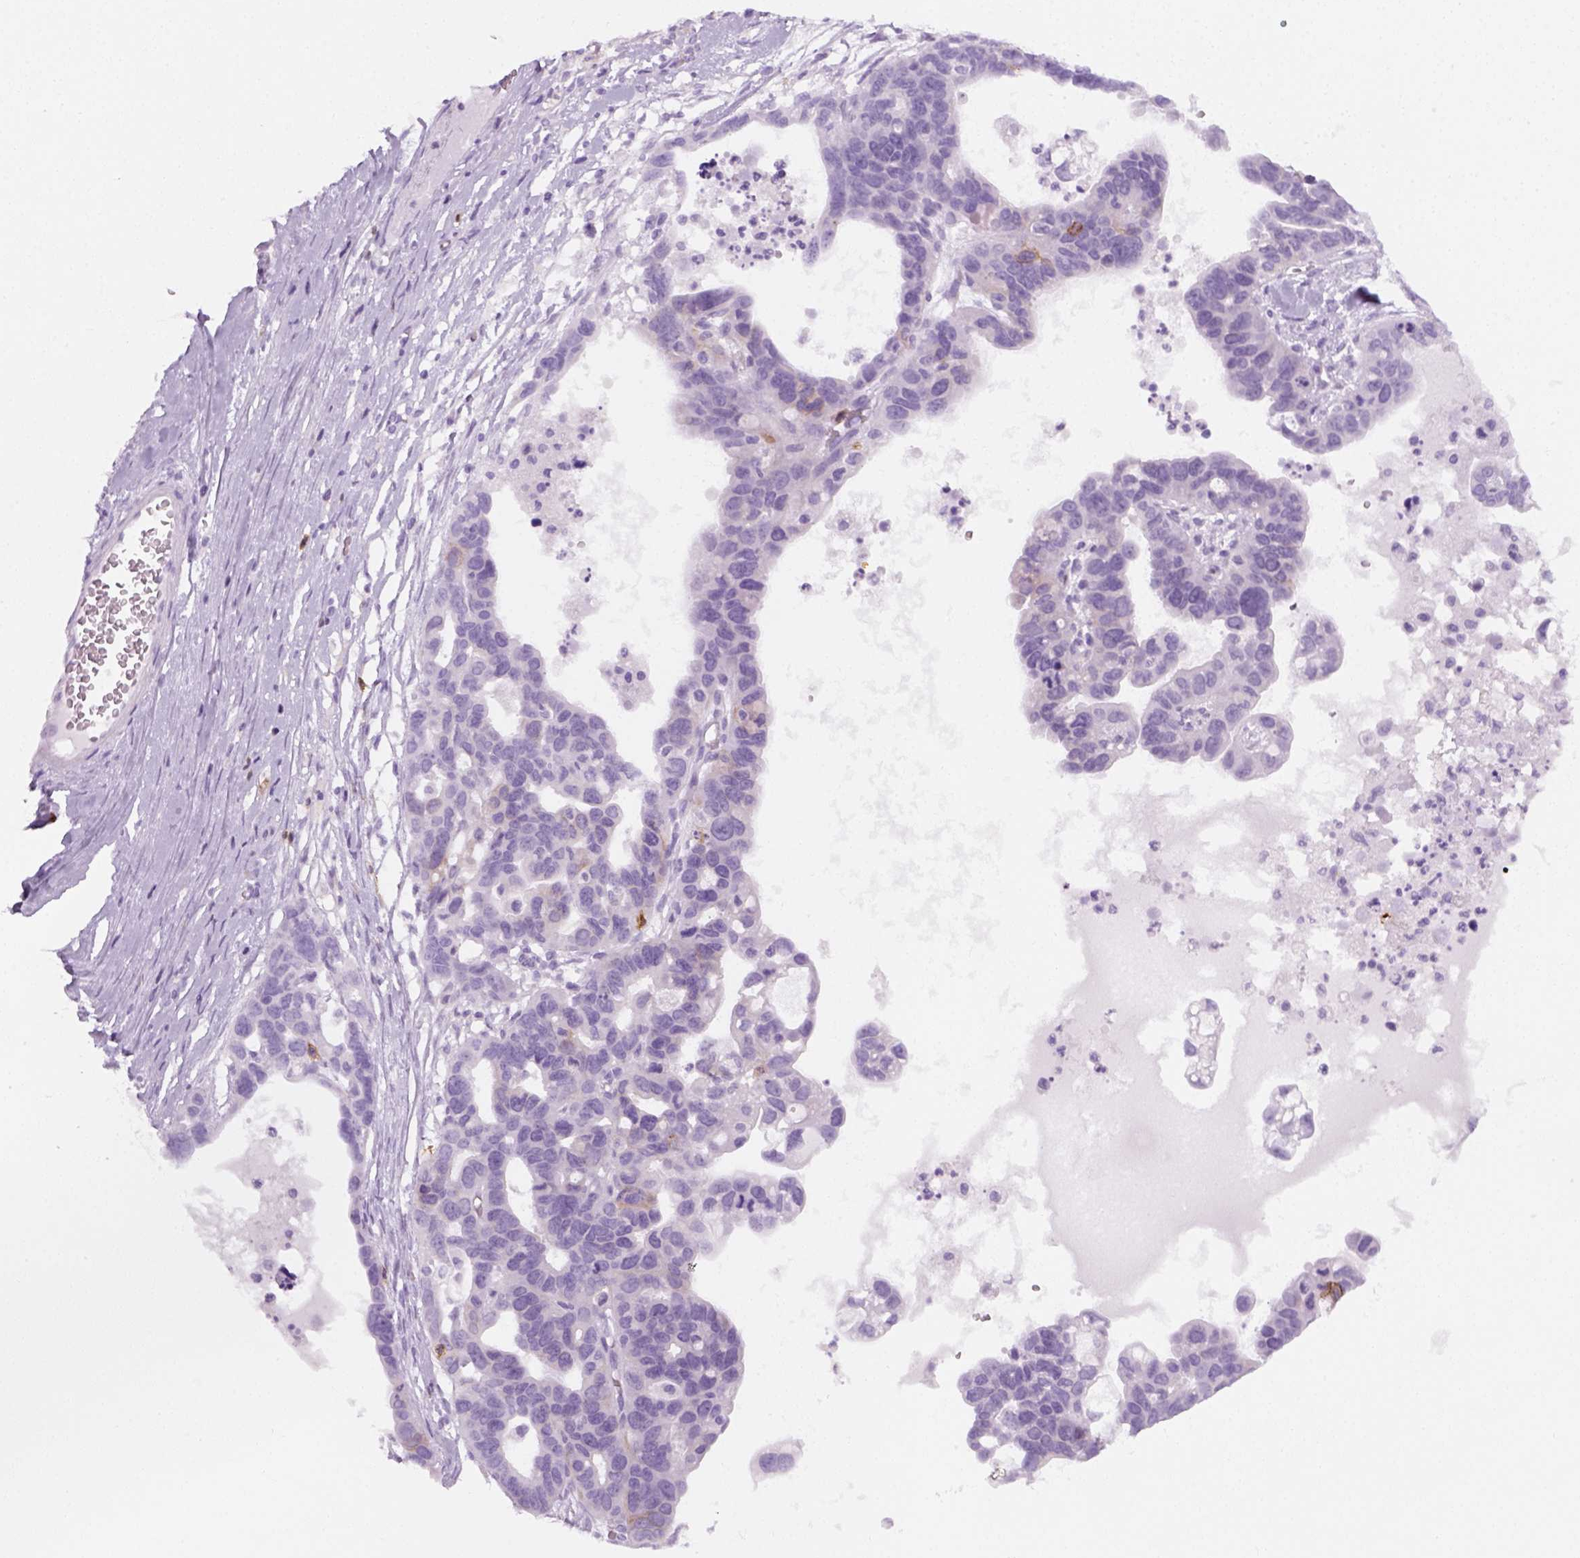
{"staining": {"intensity": "negative", "quantity": "none", "location": "none"}, "tissue": "ovarian cancer", "cell_type": "Tumor cells", "image_type": "cancer", "snomed": [{"axis": "morphology", "description": "Cystadenocarcinoma, serous, NOS"}, {"axis": "topography", "description": "Ovary"}], "caption": "Immunohistochemical staining of human serous cystadenocarcinoma (ovarian) reveals no significant staining in tumor cells.", "gene": "AQP3", "patient": {"sex": "female", "age": 69}}